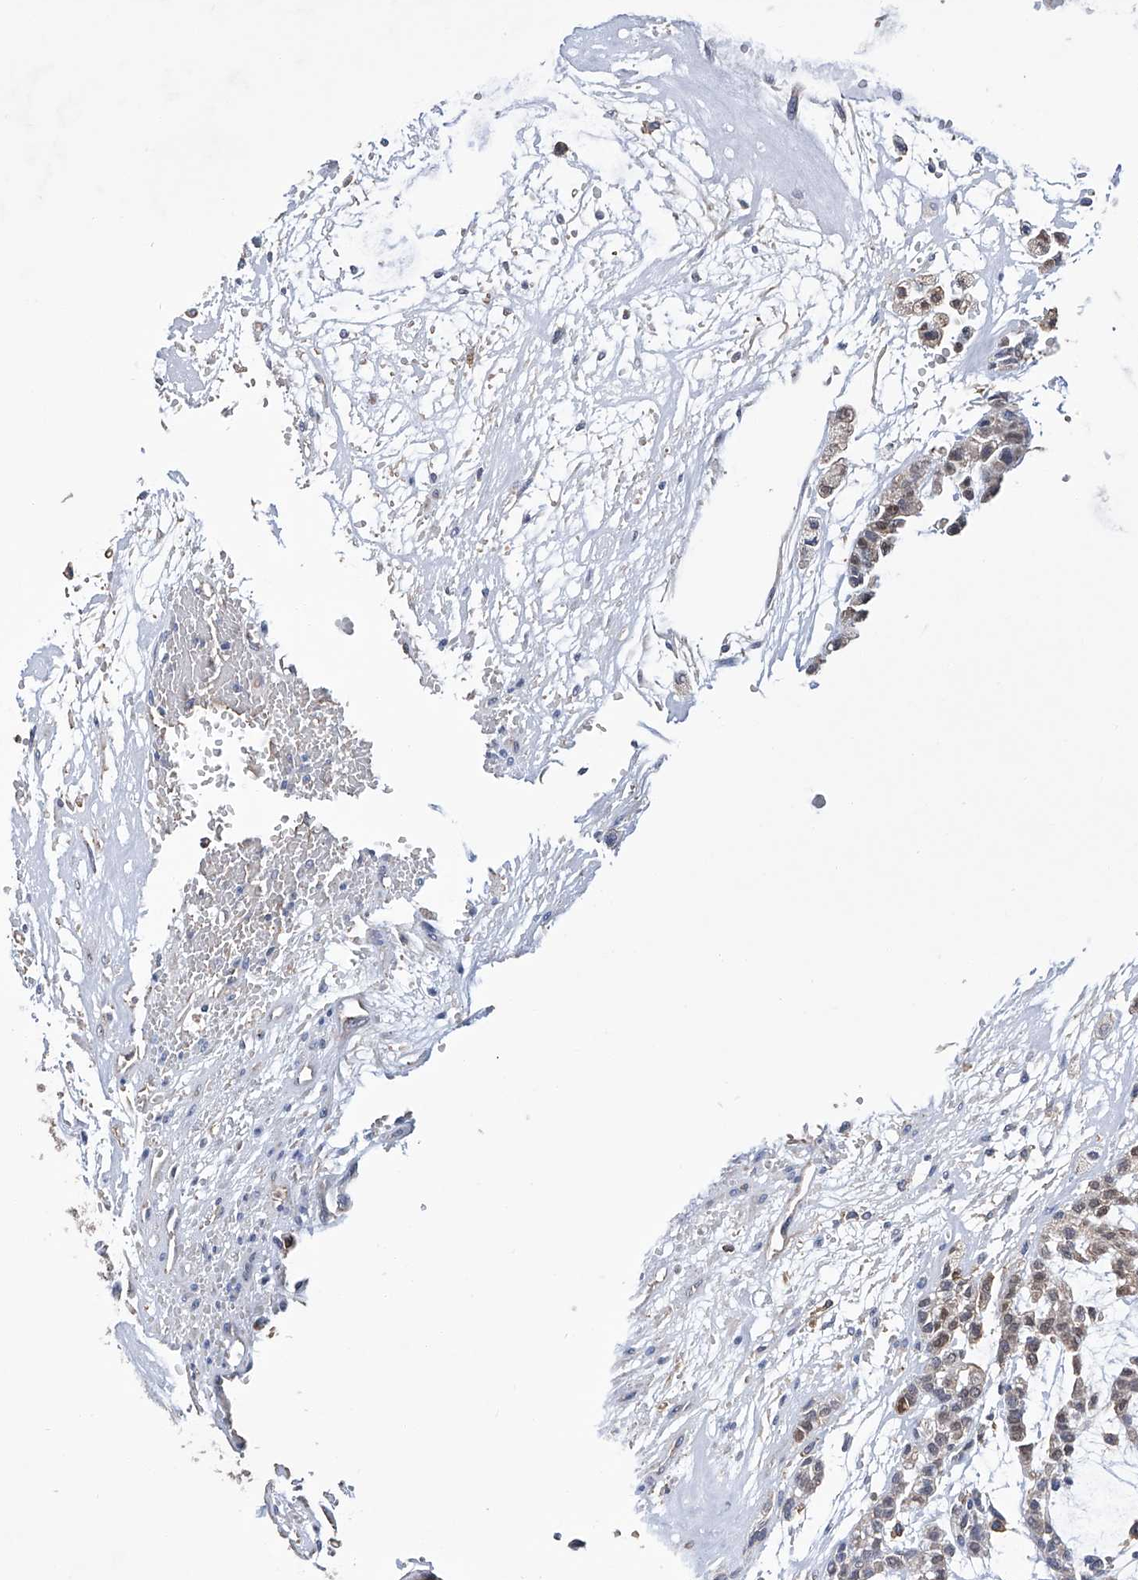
{"staining": {"intensity": "weak", "quantity": "25%-75%", "location": "cytoplasmic/membranous"}, "tissue": "head and neck cancer", "cell_type": "Tumor cells", "image_type": "cancer", "snomed": [{"axis": "morphology", "description": "Adenocarcinoma, NOS"}, {"axis": "morphology", "description": "Adenoma, NOS"}, {"axis": "topography", "description": "Head-Neck"}], "caption": "Immunohistochemical staining of adenocarcinoma (head and neck) displays weak cytoplasmic/membranous protein positivity in approximately 25%-75% of tumor cells.", "gene": "GPT", "patient": {"sex": "female", "age": 55}}